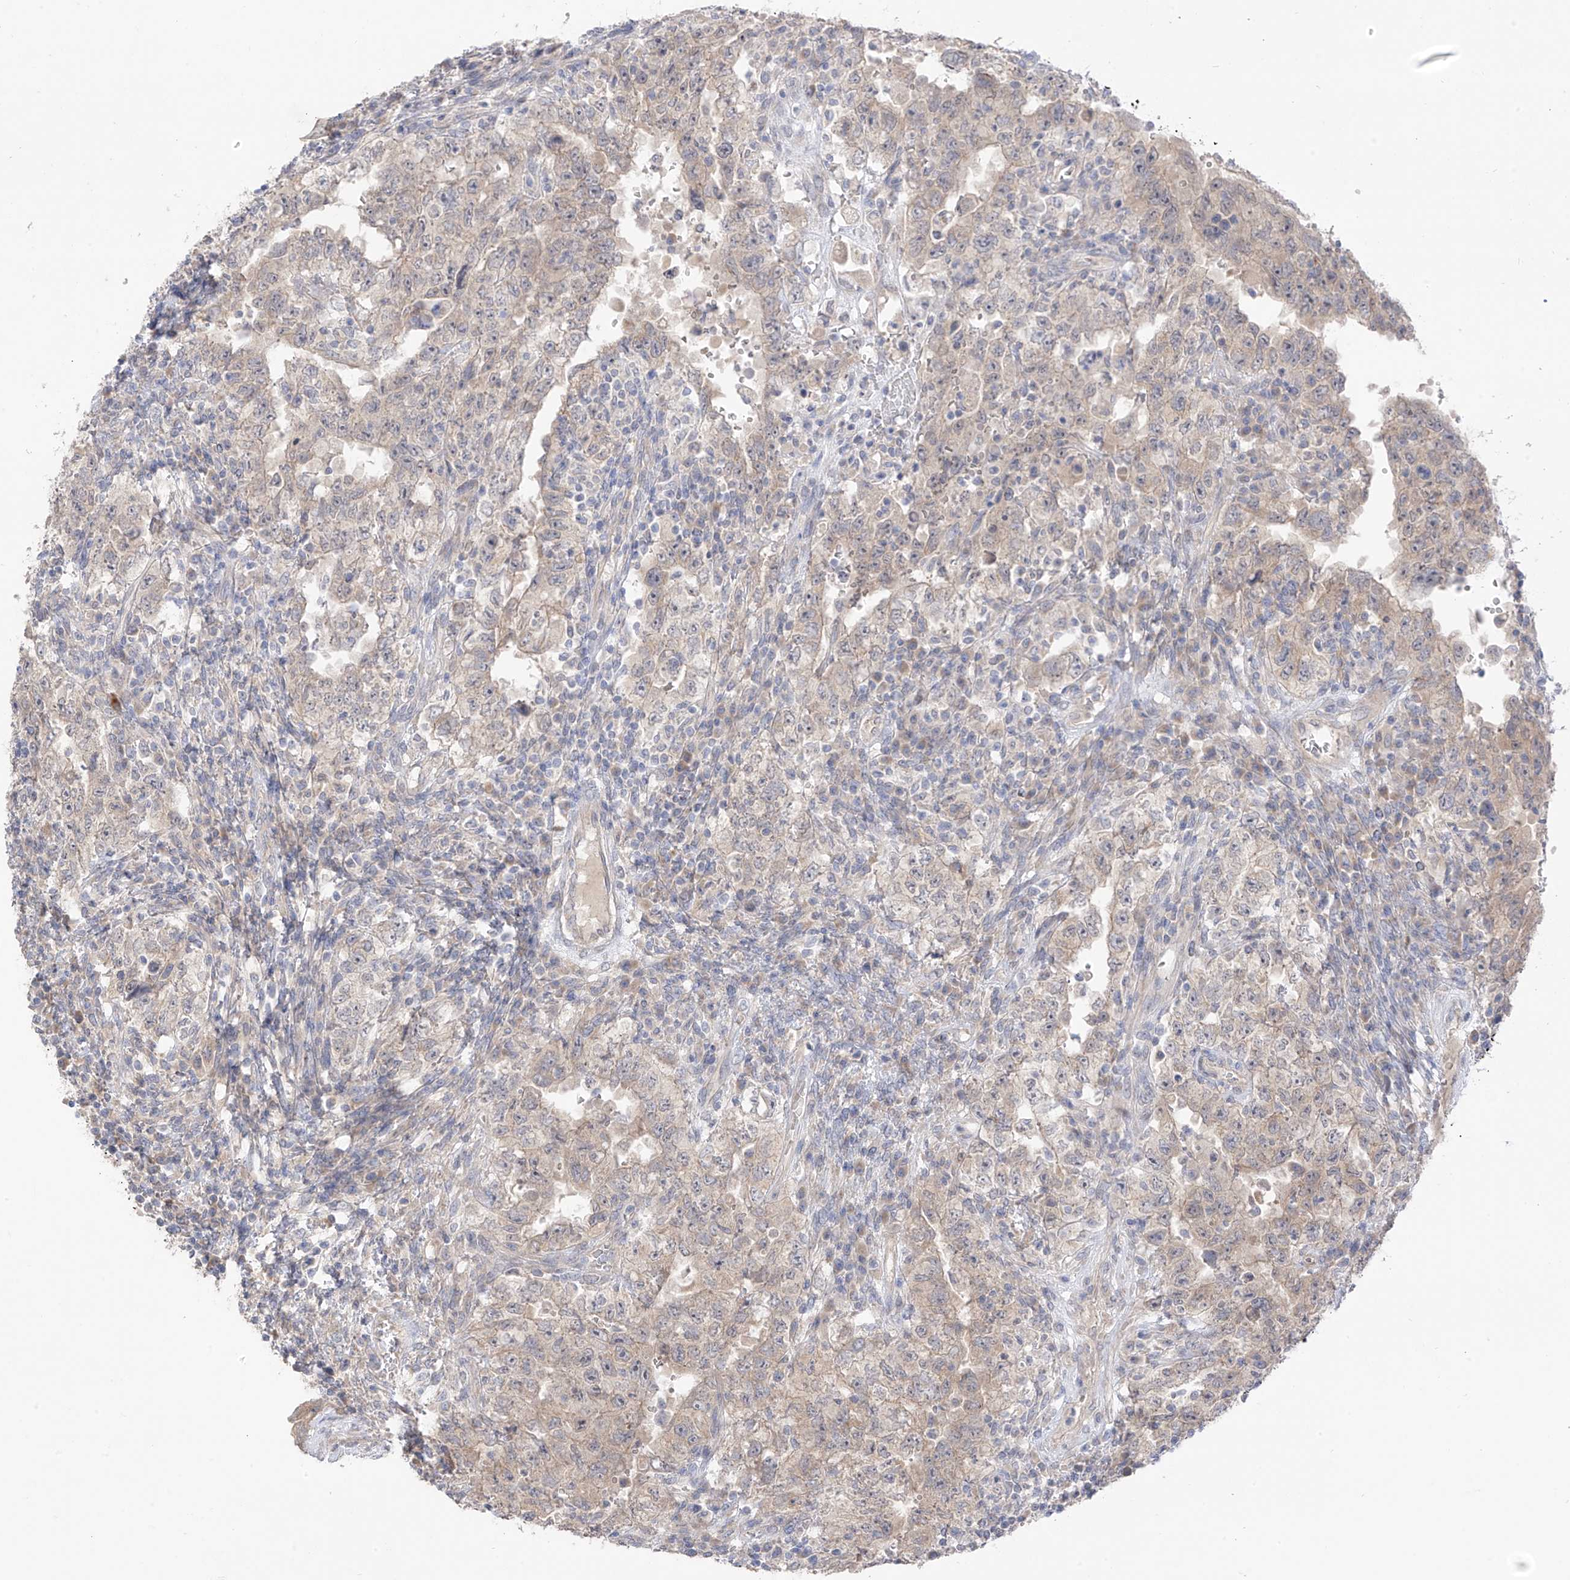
{"staining": {"intensity": "weak", "quantity": ">75%", "location": "cytoplasmic/membranous"}, "tissue": "testis cancer", "cell_type": "Tumor cells", "image_type": "cancer", "snomed": [{"axis": "morphology", "description": "Carcinoma, Embryonal, NOS"}, {"axis": "topography", "description": "Testis"}], "caption": "Testis embryonal carcinoma was stained to show a protein in brown. There is low levels of weak cytoplasmic/membranous expression in approximately >75% of tumor cells. The protein of interest is stained brown, and the nuclei are stained in blue (DAB (3,3'-diaminobenzidine) IHC with brightfield microscopy, high magnification).", "gene": "NALCN", "patient": {"sex": "male", "age": 26}}